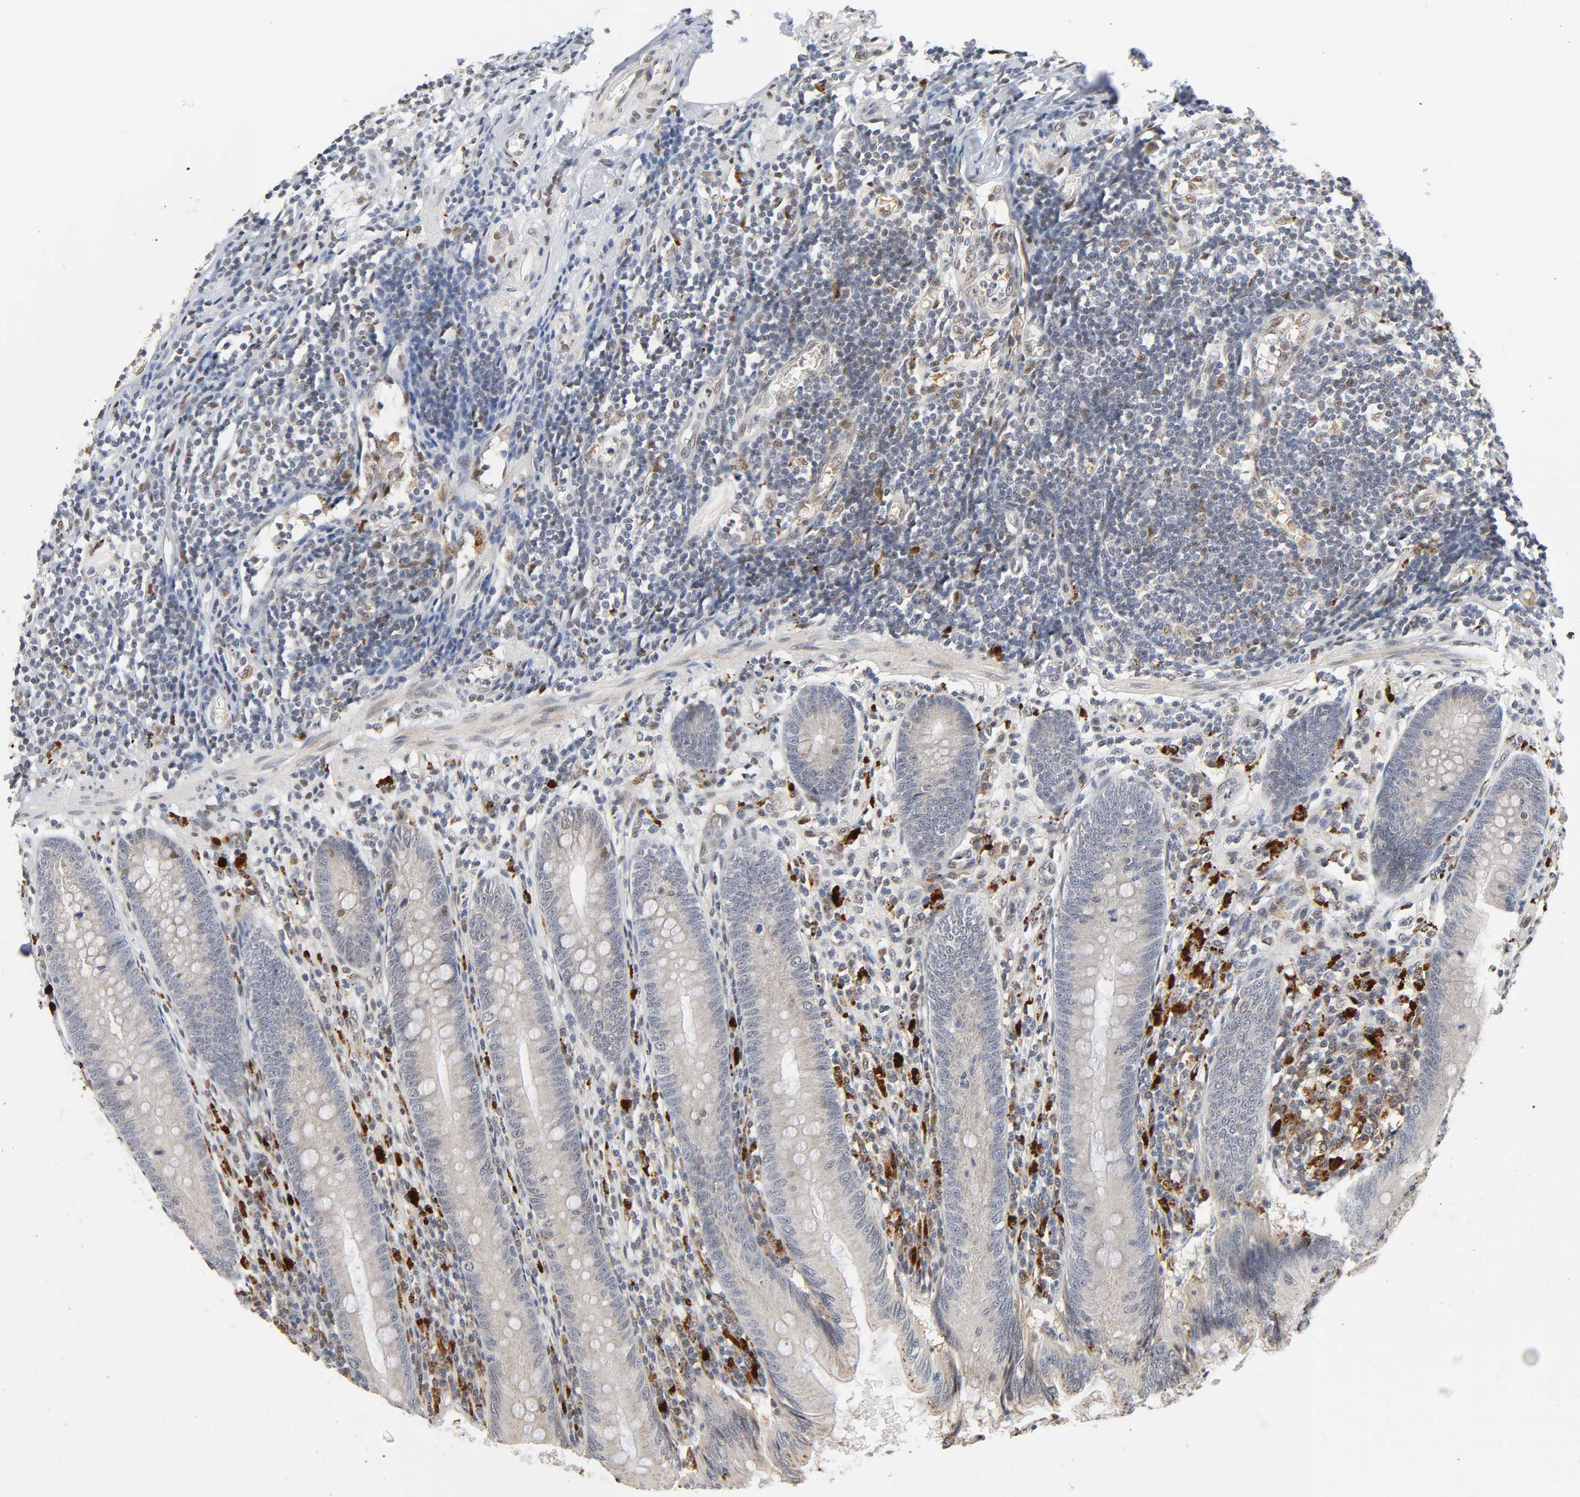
{"staining": {"intensity": "negative", "quantity": "none", "location": "none"}, "tissue": "appendix", "cell_type": "Glandular cells", "image_type": "normal", "snomed": [{"axis": "morphology", "description": "Normal tissue, NOS"}, {"axis": "morphology", "description": "Inflammation, NOS"}, {"axis": "topography", "description": "Appendix"}], "caption": "The image displays no staining of glandular cells in unremarkable appendix.", "gene": "KAT2B", "patient": {"sex": "male", "age": 46}}